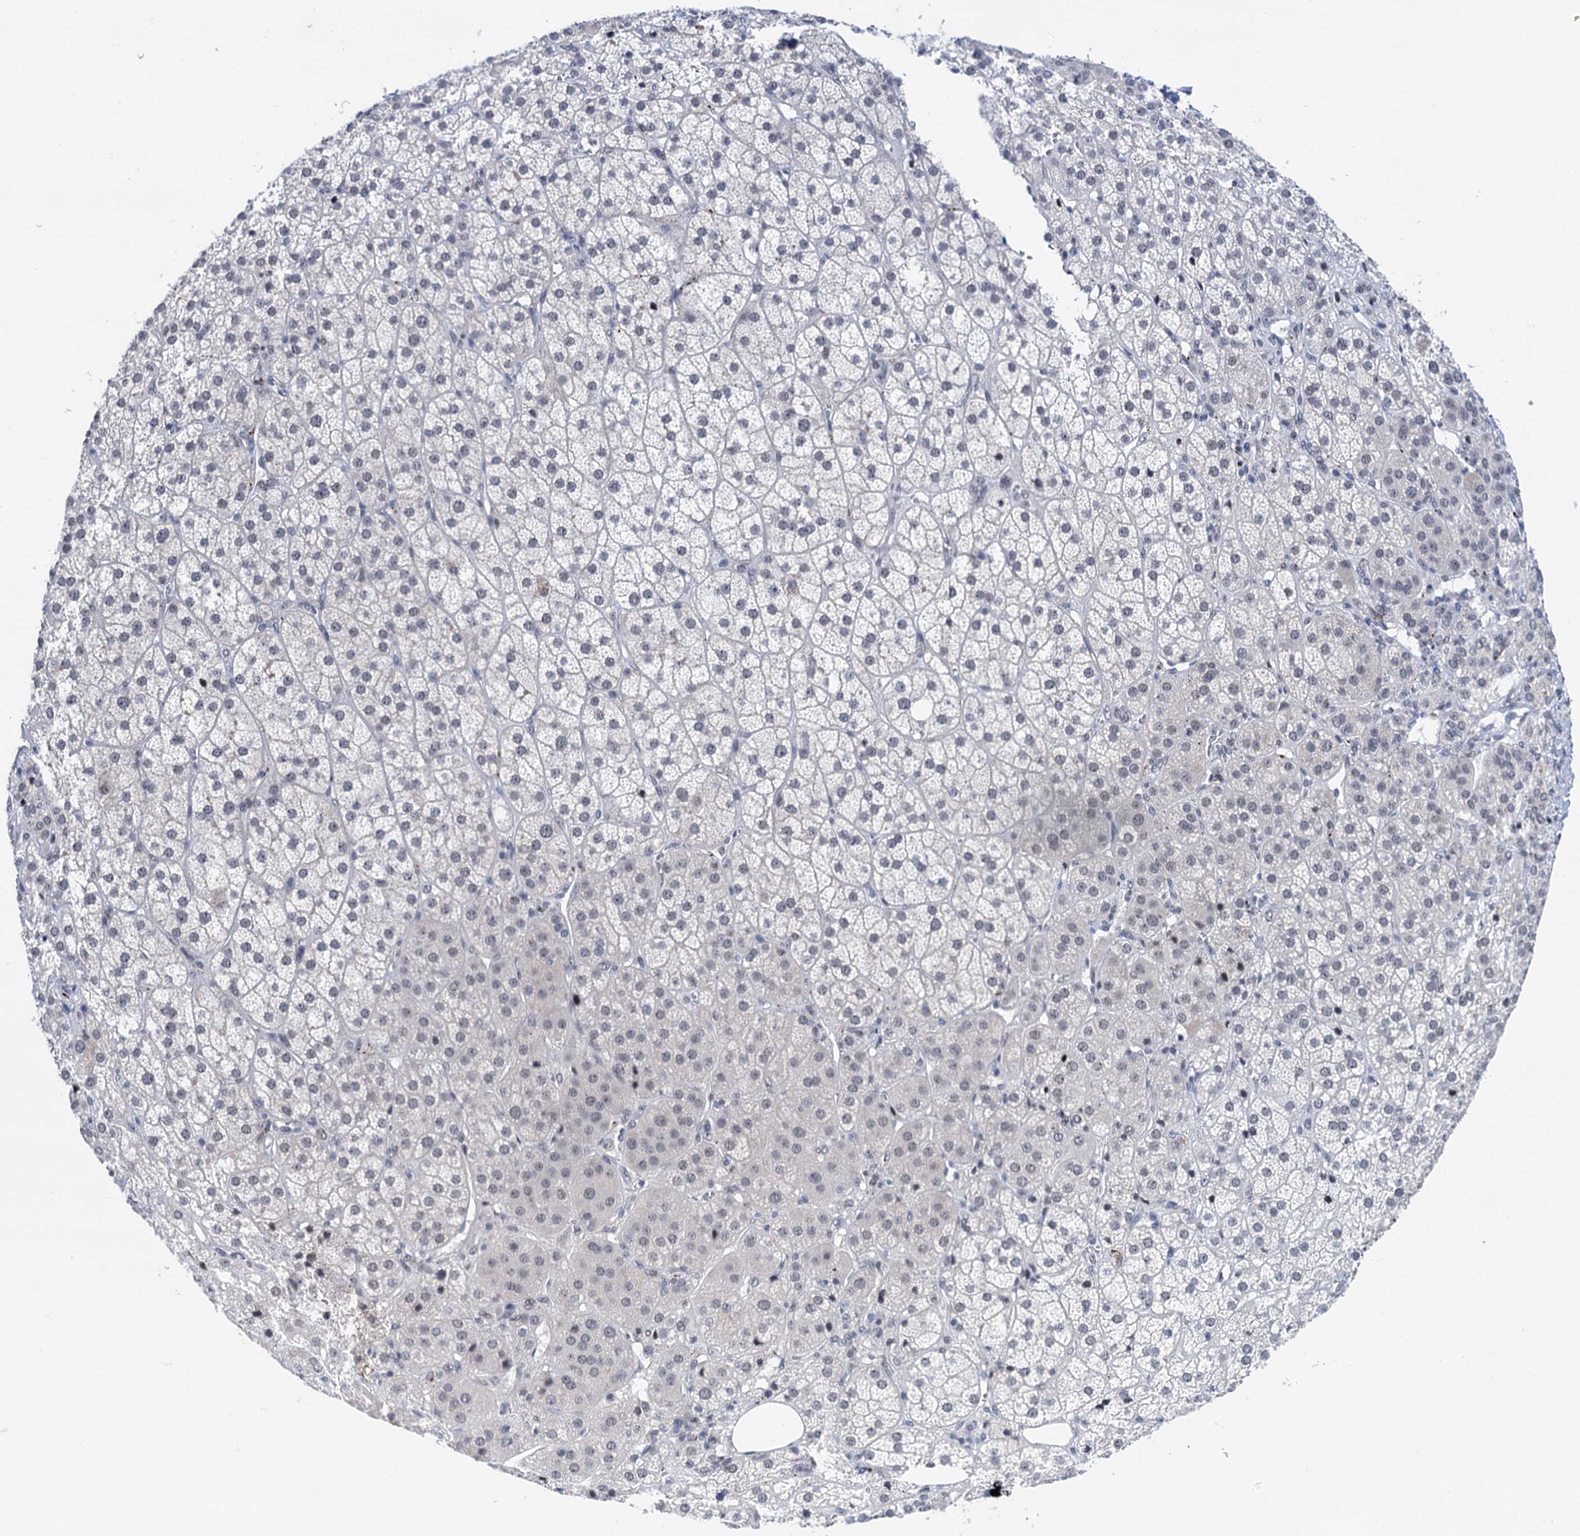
{"staining": {"intensity": "negative", "quantity": "none", "location": "none"}, "tissue": "adrenal gland", "cell_type": "Glandular cells", "image_type": "normal", "snomed": [{"axis": "morphology", "description": "Normal tissue, NOS"}, {"axis": "topography", "description": "Adrenal gland"}], "caption": "Immunohistochemistry (IHC) photomicrograph of unremarkable human adrenal gland stained for a protein (brown), which exhibits no staining in glandular cells. (Stains: DAB (3,3'-diaminobenzidine) immunohistochemistry (IHC) with hematoxylin counter stain, Microscopy: brightfield microscopy at high magnification).", "gene": "ZCCHC10", "patient": {"sex": "female", "age": 57}}